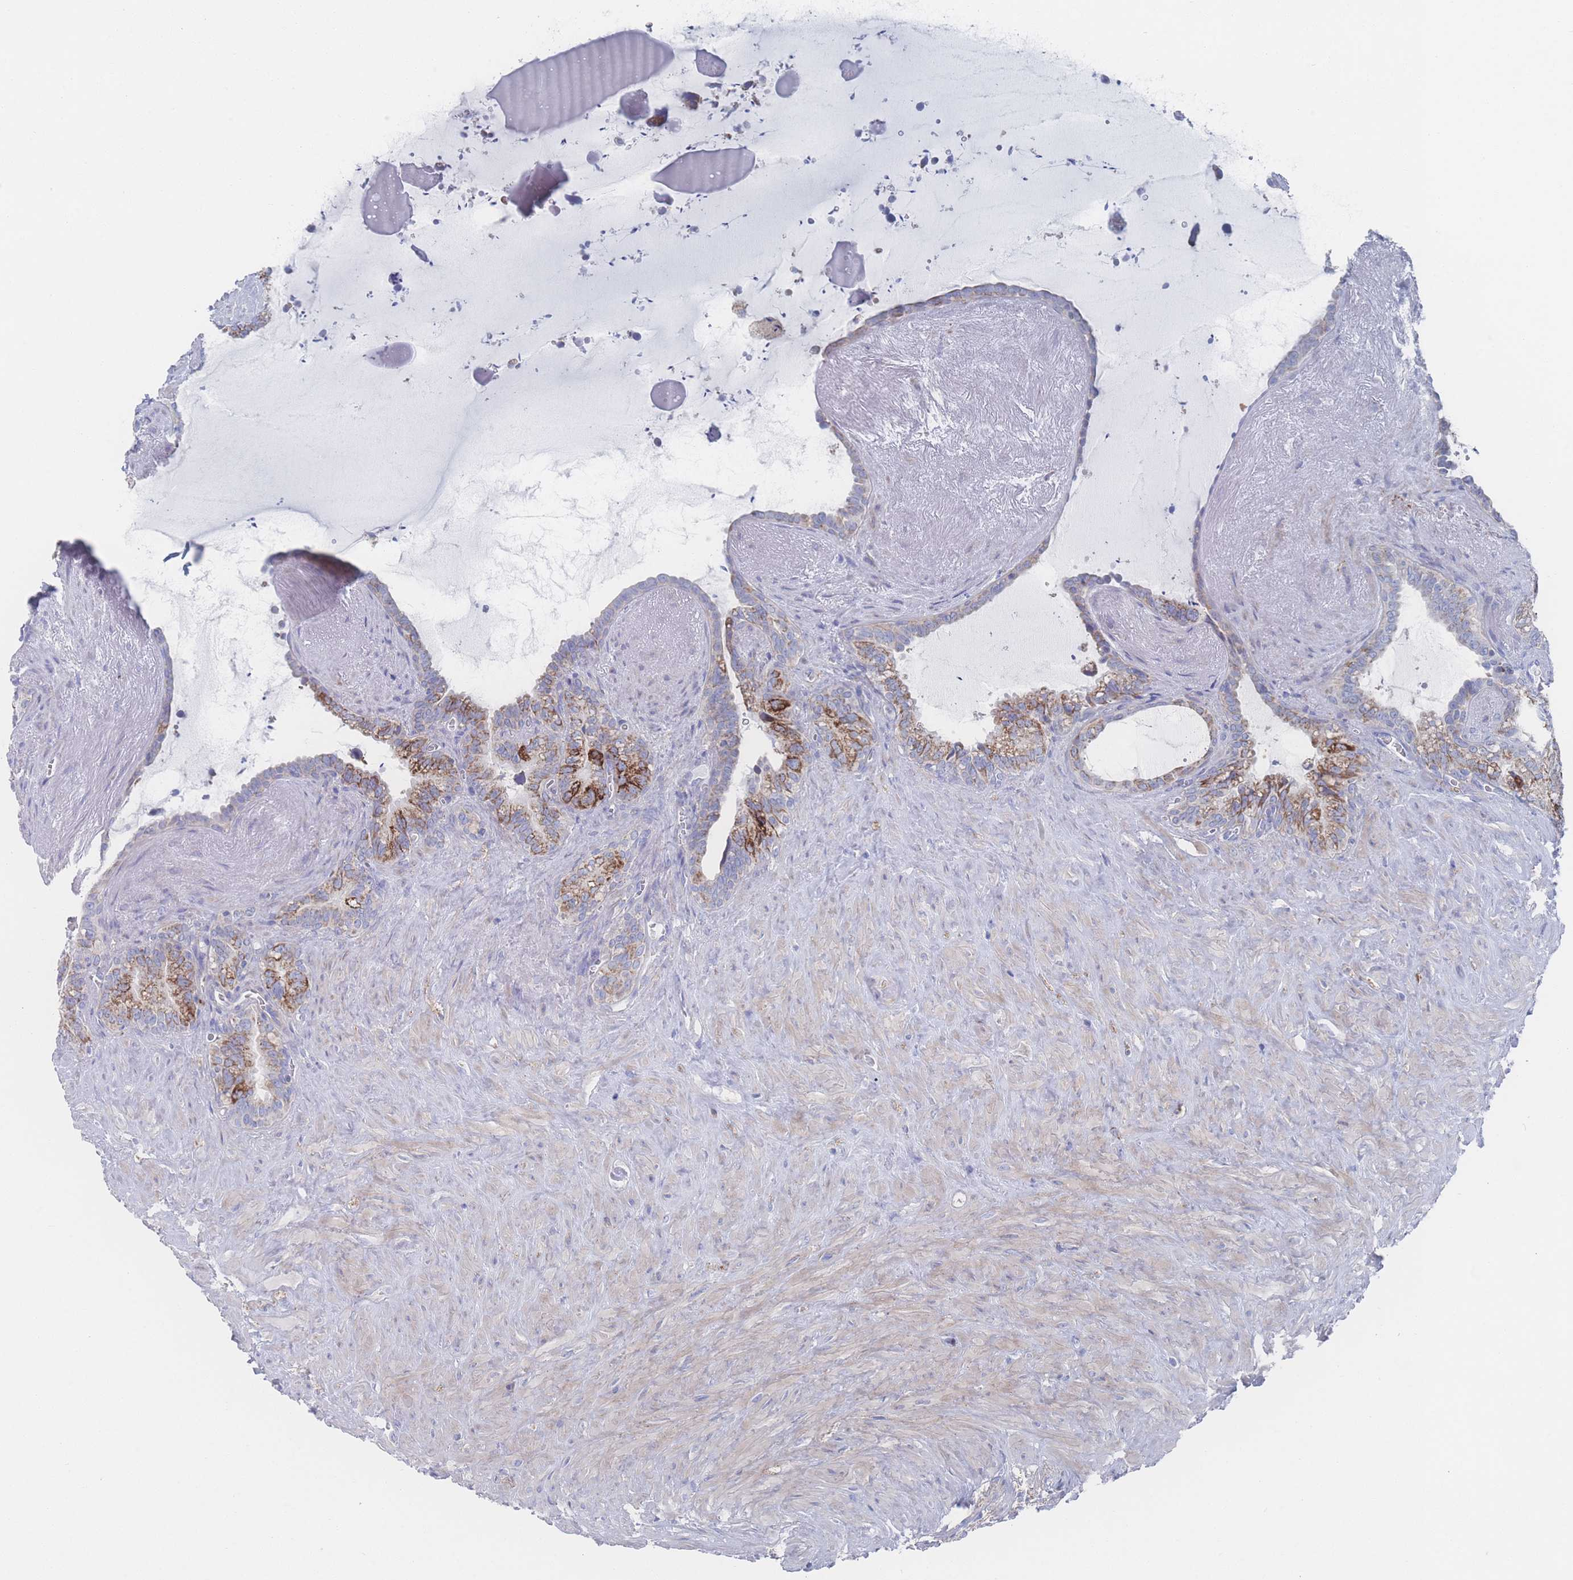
{"staining": {"intensity": "moderate", "quantity": "25%-75%", "location": "cytoplasmic/membranous"}, "tissue": "seminal vesicle", "cell_type": "Glandular cells", "image_type": "normal", "snomed": [{"axis": "morphology", "description": "Normal tissue, NOS"}, {"axis": "topography", "description": "Prostate"}, {"axis": "topography", "description": "Seminal veicle"}], "caption": "DAB (3,3'-diaminobenzidine) immunohistochemical staining of unremarkable human seminal vesicle displays moderate cytoplasmic/membranous protein positivity in about 25%-75% of glandular cells.", "gene": "SNPH", "patient": {"sex": "male", "age": 58}}